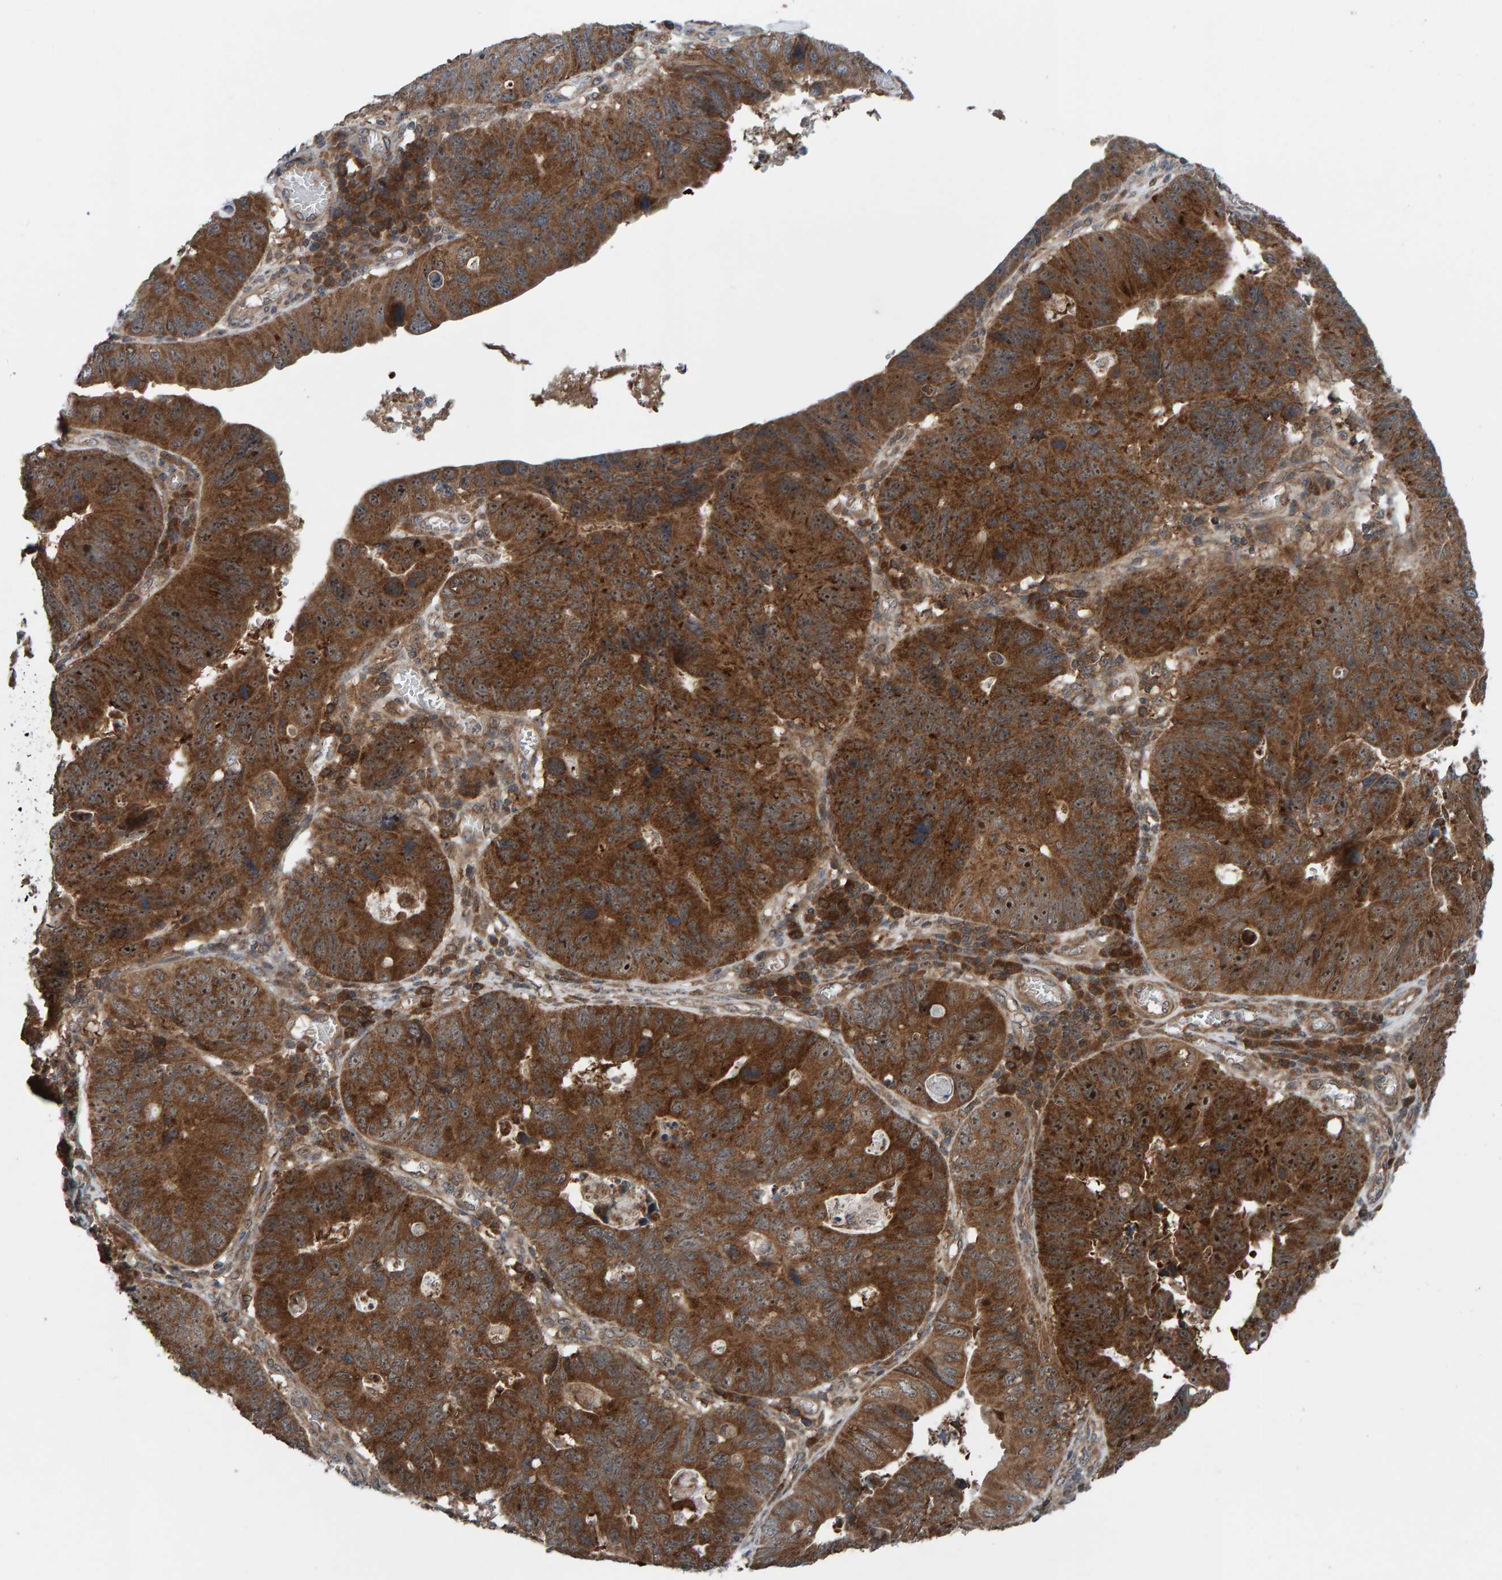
{"staining": {"intensity": "strong", "quantity": ">75%", "location": "cytoplasmic/membranous"}, "tissue": "stomach cancer", "cell_type": "Tumor cells", "image_type": "cancer", "snomed": [{"axis": "morphology", "description": "Adenocarcinoma, NOS"}, {"axis": "topography", "description": "Stomach"}], "caption": "Brown immunohistochemical staining in stomach adenocarcinoma exhibits strong cytoplasmic/membranous staining in about >75% of tumor cells.", "gene": "CUEDC1", "patient": {"sex": "male", "age": 59}}